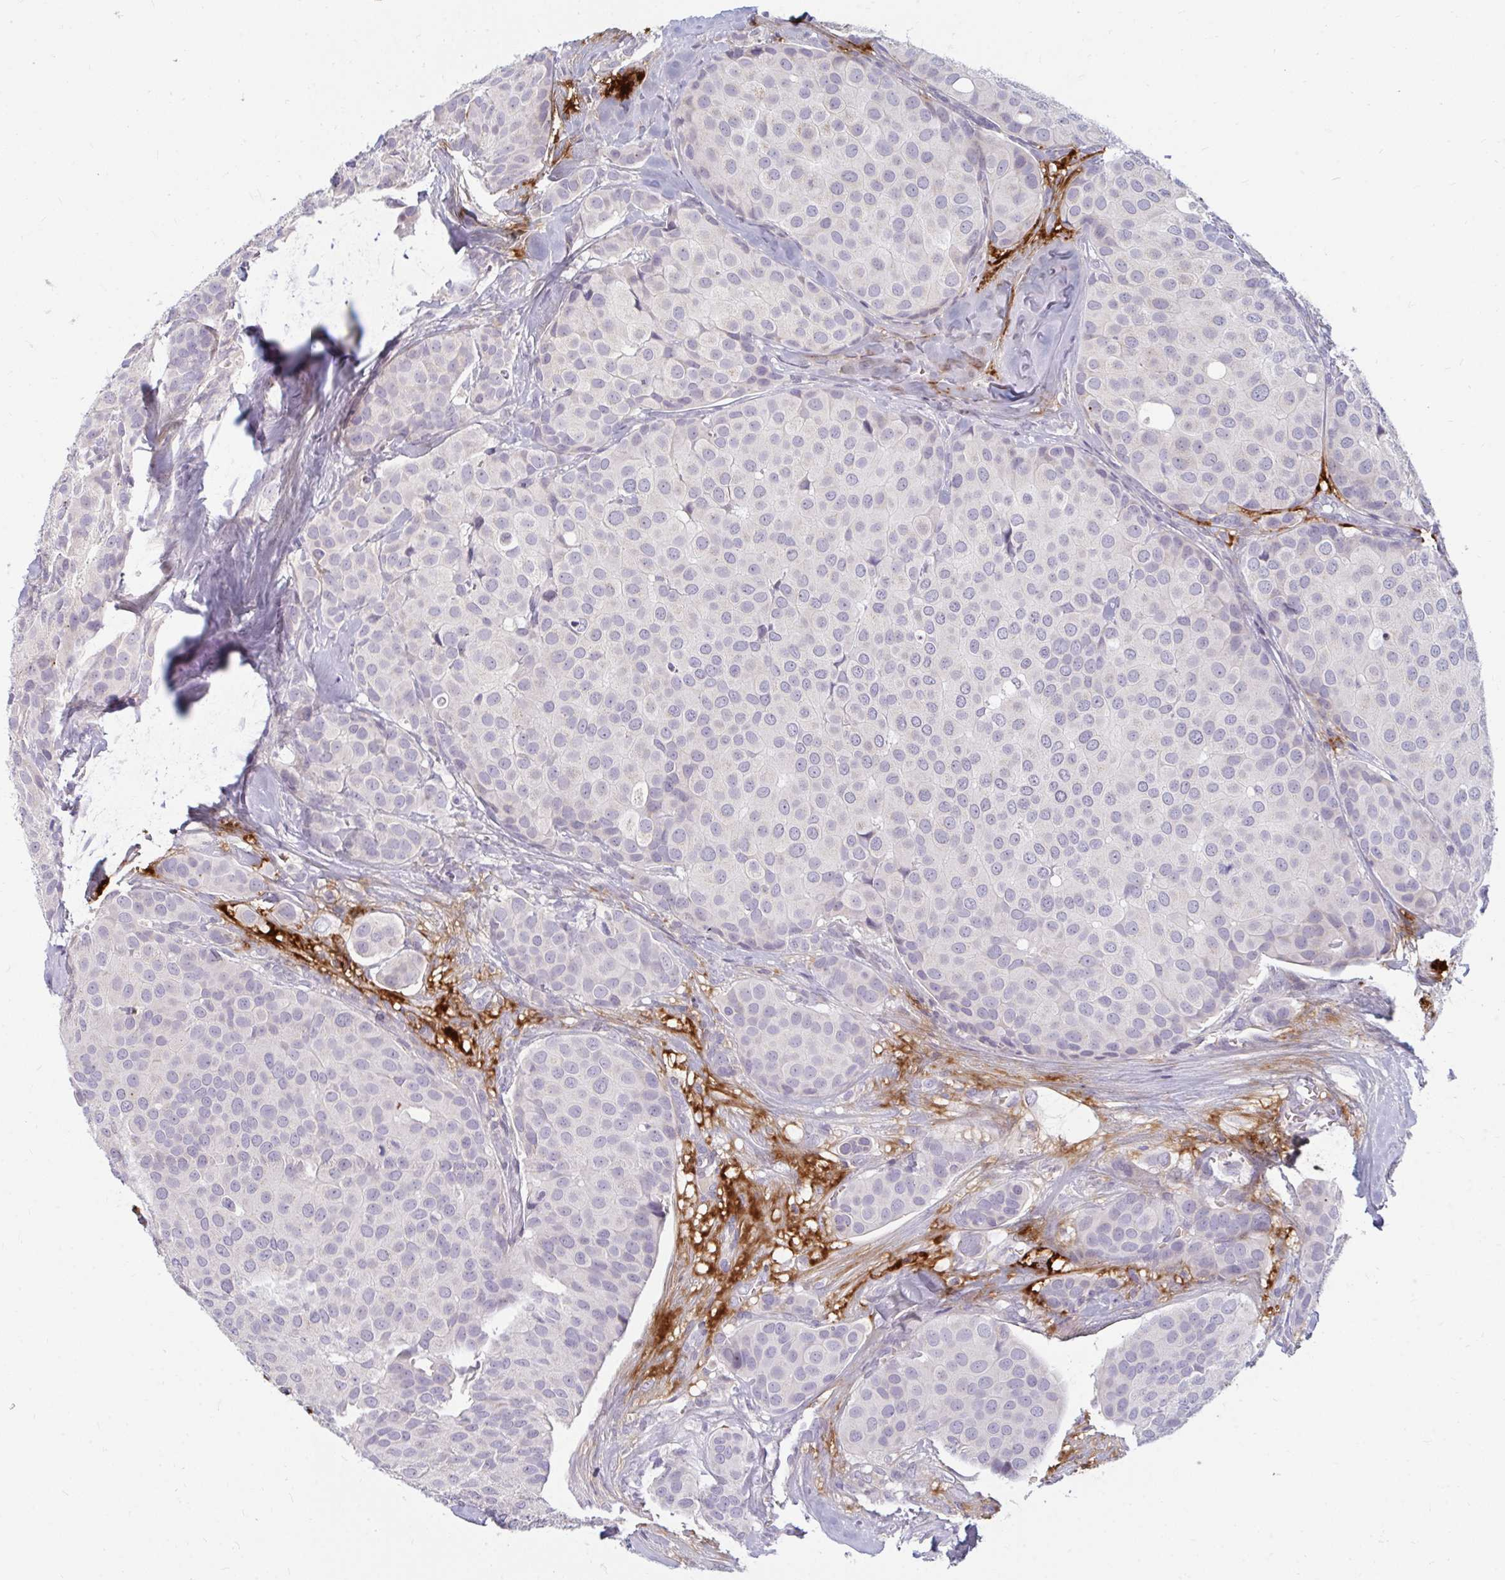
{"staining": {"intensity": "negative", "quantity": "none", "location": "none"}, "tissue": "breast cancer", "cell_type": "Tumor cells", "image_type": "cancer", "snomed": [{"axis": "morphology", "description": "Duct carcinoma"}, {"axis": "topography", "description": "Breast"}], "caption": "High magnification brightfield microscopy of breast cancer (invasive ductal carcinoma) stained with DAB (brown) and counterstained with hematoxylin (blue): tumor cells show no significant expression.", "gene": "RAB33A", "patient": {"sex": "female", "age": 70}}